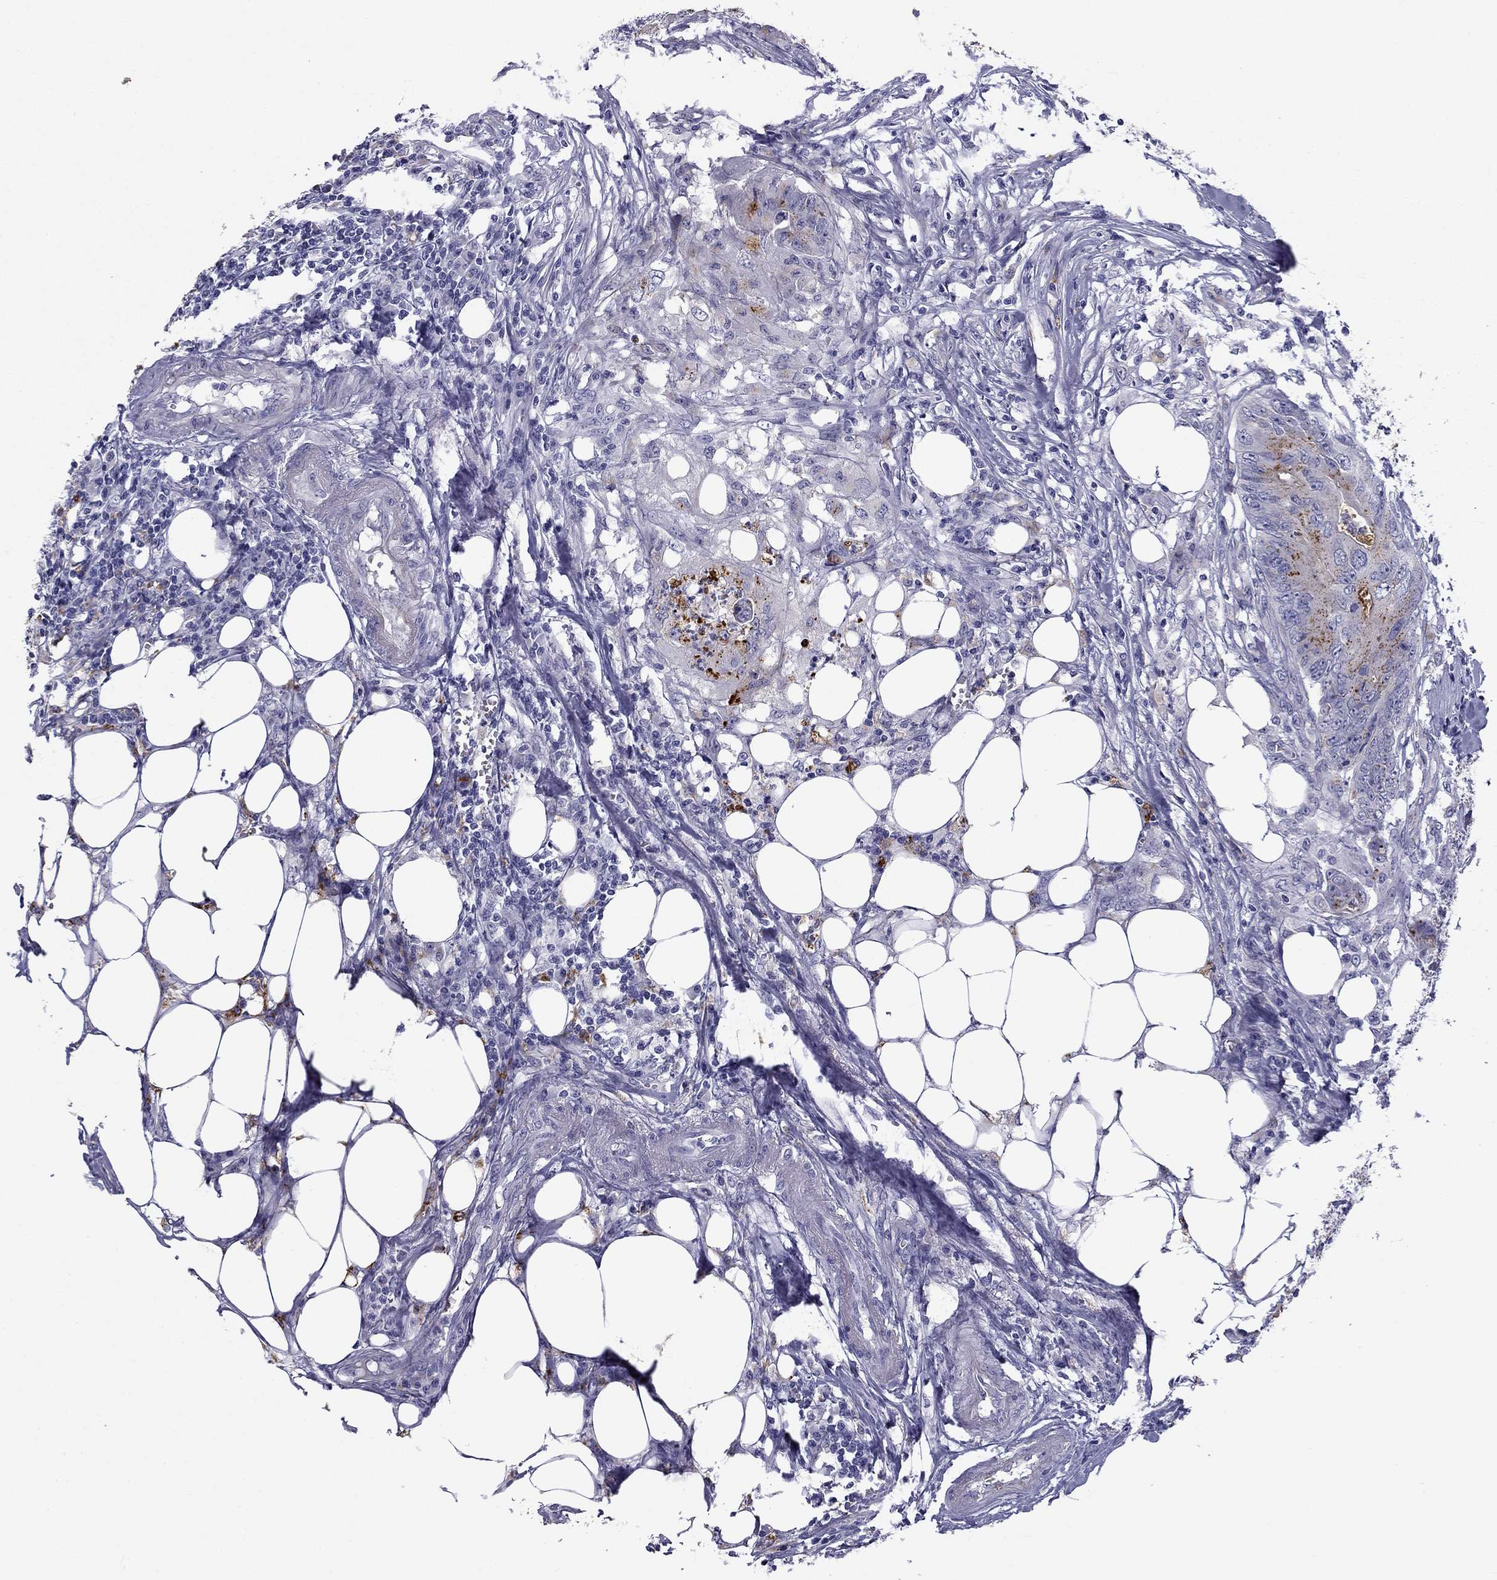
{"staining": {"intensity": "moderate", "quantity": "25%-75%", "location": "cytoplasmic/membranous"}, "tissue": "colorectal cancer", "cell_type": "Tumor cells", "image_type": "cancer", "snomed": [{"axis": "morphology", "description": "Adenocarcinoma, NOS"}, {"axis": "topography", "description": "Colon"}], "caption": "An image of human colorectal cancer stained for a protein displays moderate cytoplasmic/membranous brown staining in tumor cells.", "gene": "CLPSL2", "patient": {"sex": "male", "age": 84}}